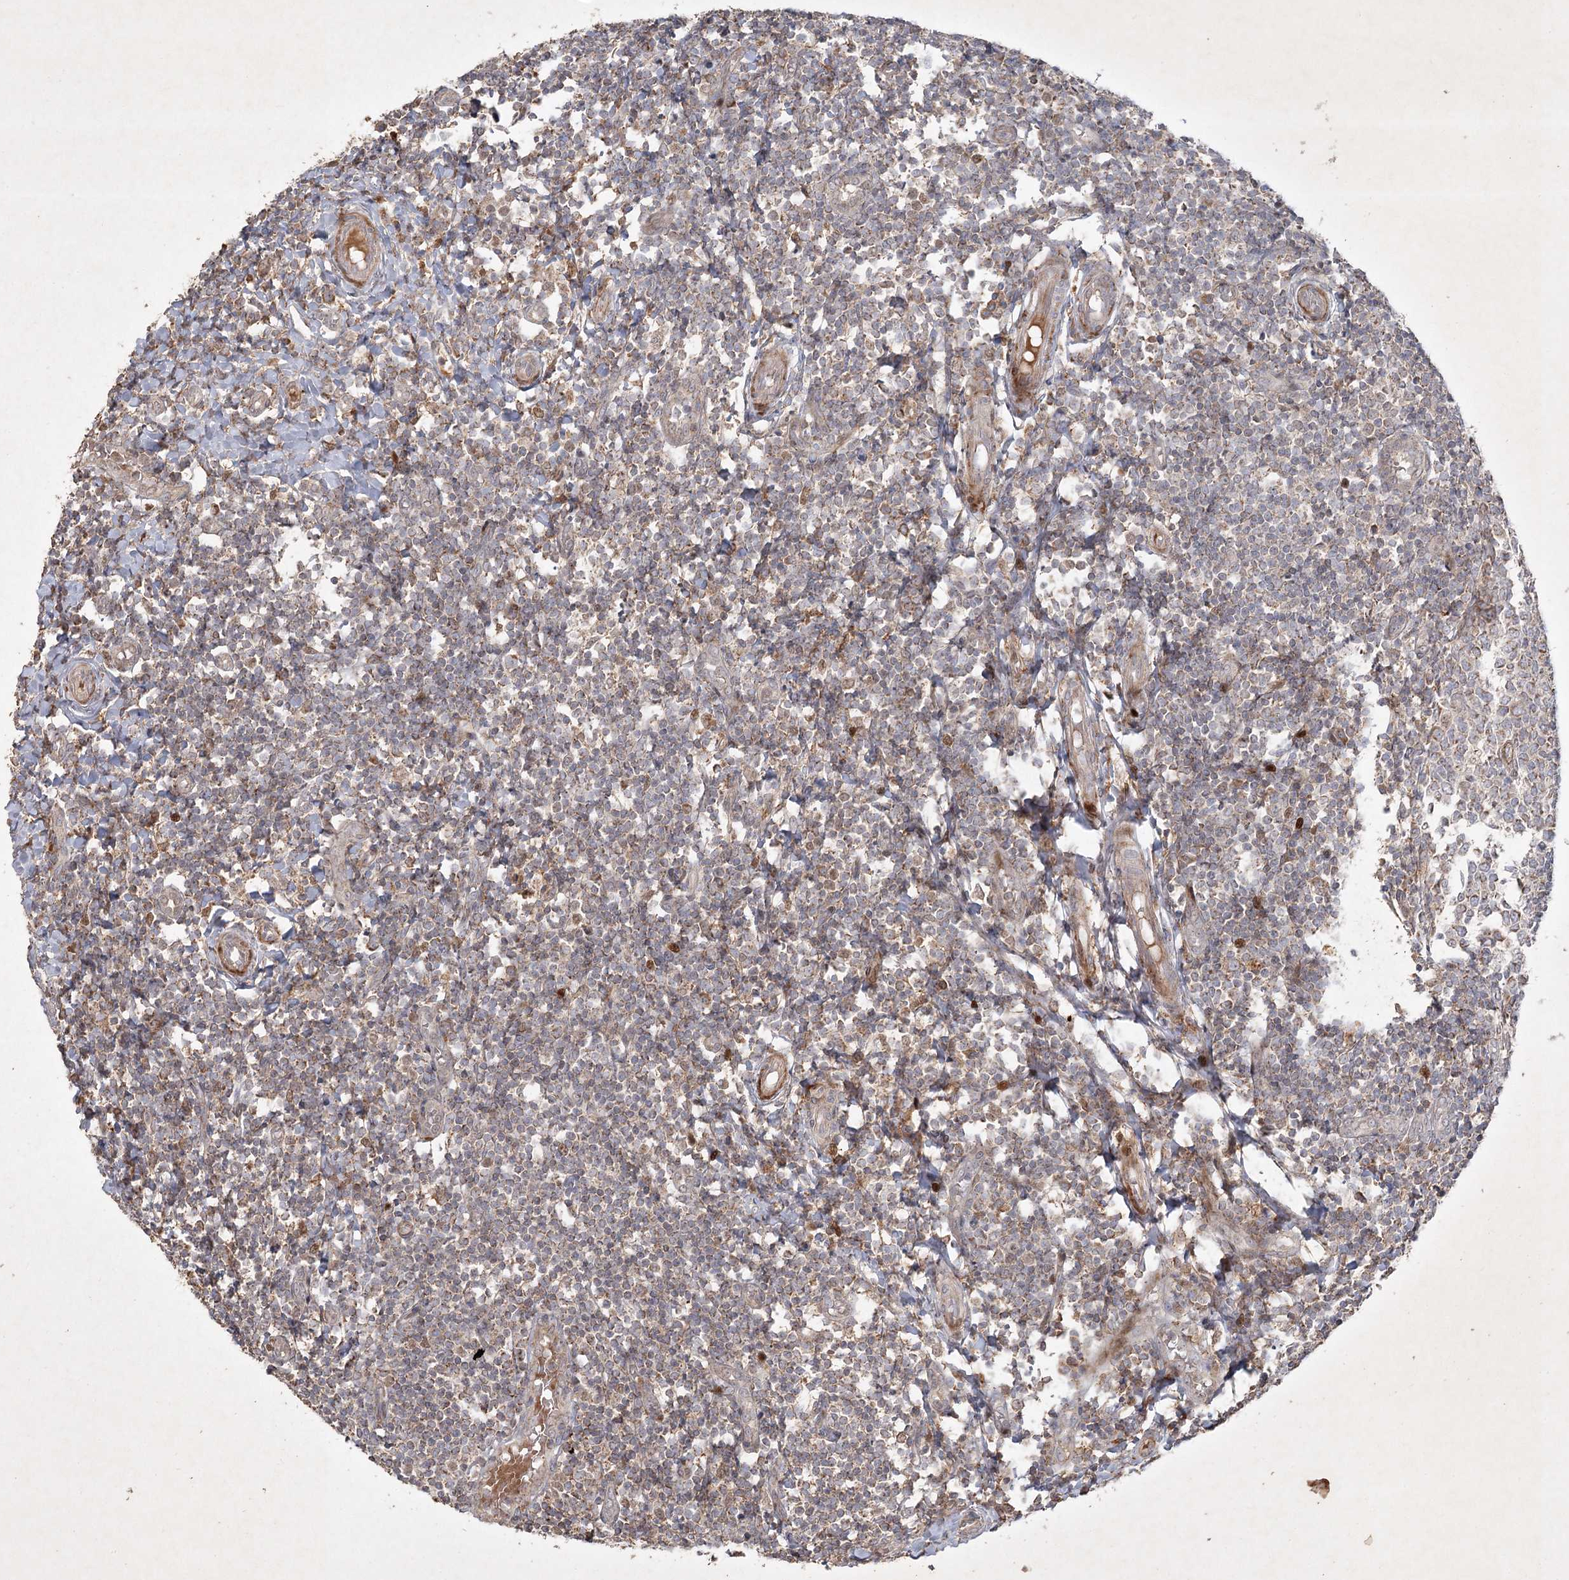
{"staining": {"intensity": "weak", "quantity": ">75%", "location": "cytoplasmic/membranous"}, "tissue": "tonsil", "cell_type": "Germinal center cells", "image_type": "normal", "snomed": [{"axis": "morphology", "description": "Normal tissue, NOS"}, {"axis": "topography", "description": "Tonsil"}], "caption": "Immunohistochemical staining of normal tonsil displays weak cytoplasmic/membranous protein positivity in about >75% of germinal center cells.", "gene": "KBTBD4", "patient": {"sex": "female", "age": 19}}